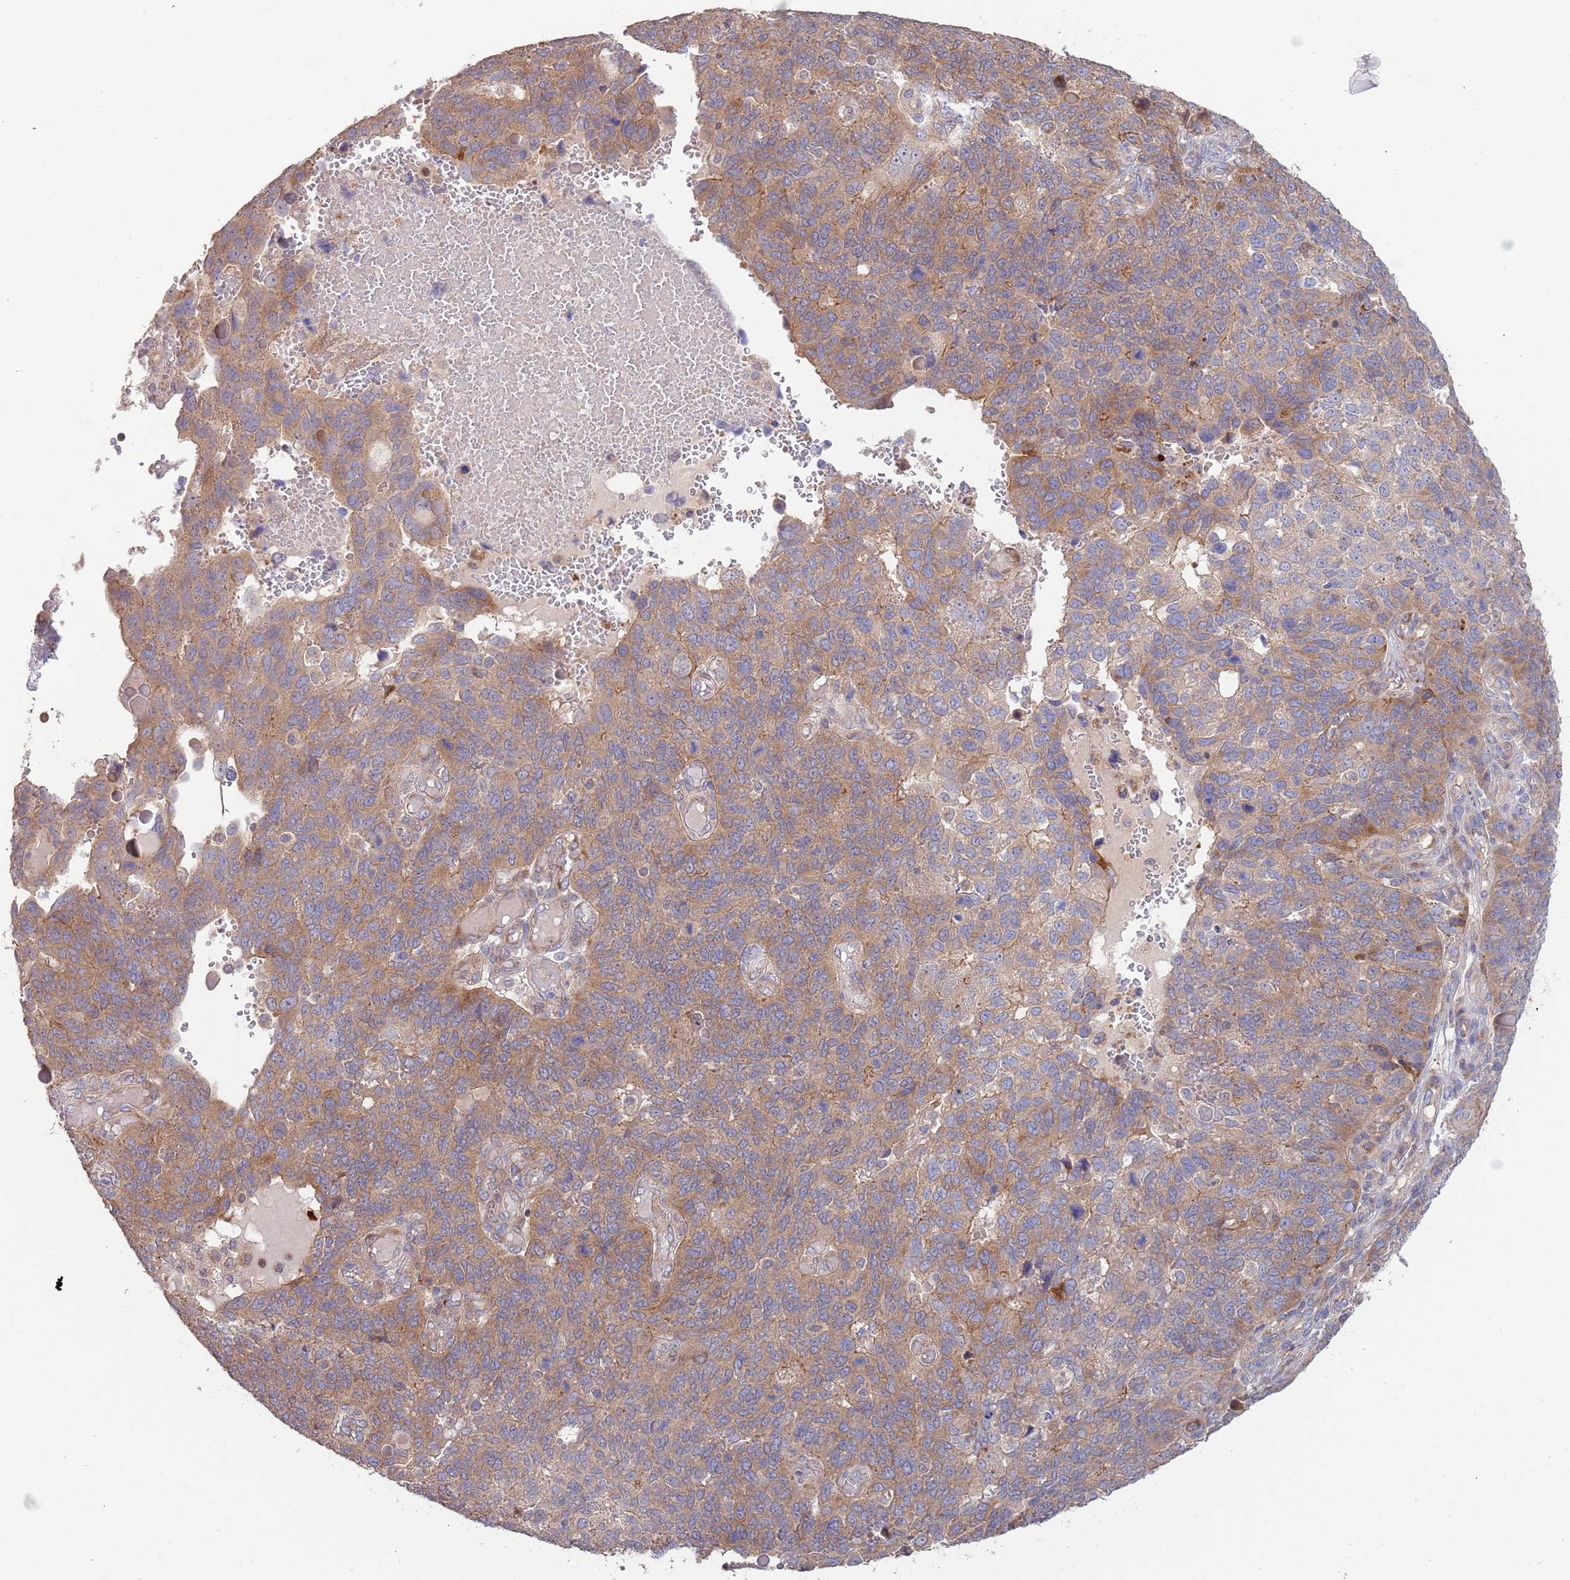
{"staining": {"intensity": "moderate", "quantity": ">75%", "location": "cytoplasmic/membranous"}, "tissue": "endometrial cancer", "cell_type": "Tumor cells", "image_type": "cancer", "snomed": [{"axis": "morphology", "description": "Adenocarcinoma, NOS"}, {"axis": "topography", "description": "Endometrium"}], "caption": "DAB (3,3'-diaminobenzidine) immunohistochemical staining of adenocarcinoma (endometrial) shows moderate cytoplasmic/membranous protein positivity in approximately >75% of tumor cells. The staining was performed using DAB, with brown indicating positive protein expression. Nuclei are stained blue with hematoxylin.", "gene": "ABCC10", "patient": {"sex": "female", "age": 66}}